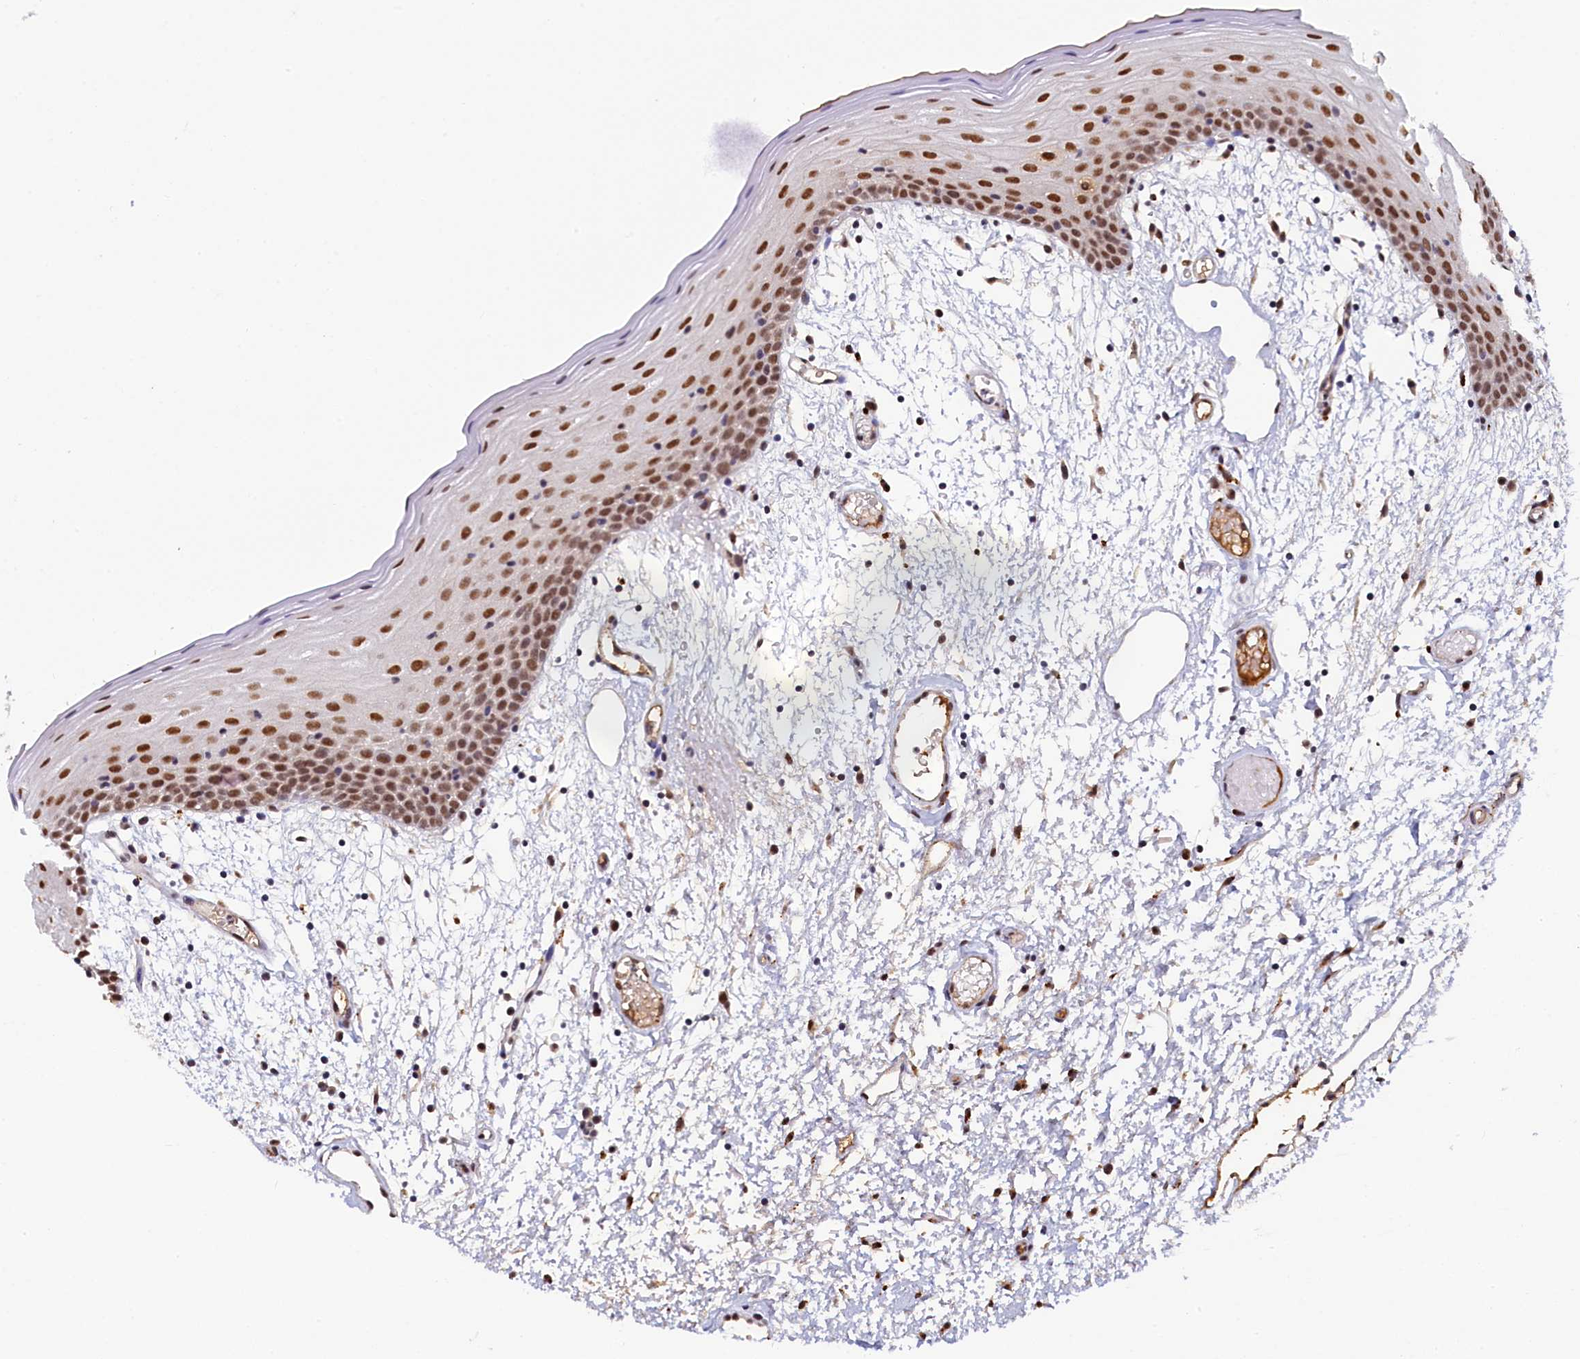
{"staining": {"intensity": "moderate", "quantity": ">75%", "location": "nuclear"}, "tissue": "oral mucosa", "cell_type": "Squamous epithelial cells", "image_type": "normal", "snomed": [{"axis": "morphology", "description": "Normal tissue, NOS"}, {"axis": "topography", "description": "Skeletal muscle"}, {"axis": "topography", "description": "Oral tissue"}, {"axis": "topography", "description": "Salivary gland"}, {"axis": "topography", "description": "Peripheral nerve tissue"}], "caption": "Immunohistochemical staining of unremarkable human oral mucosa demonstrates medium levels of moderate nuclear staining in approximately >75% of squamous epithelial cells.", "gene": "INTS14", "patient": {"sex": "male", "age": 54}}